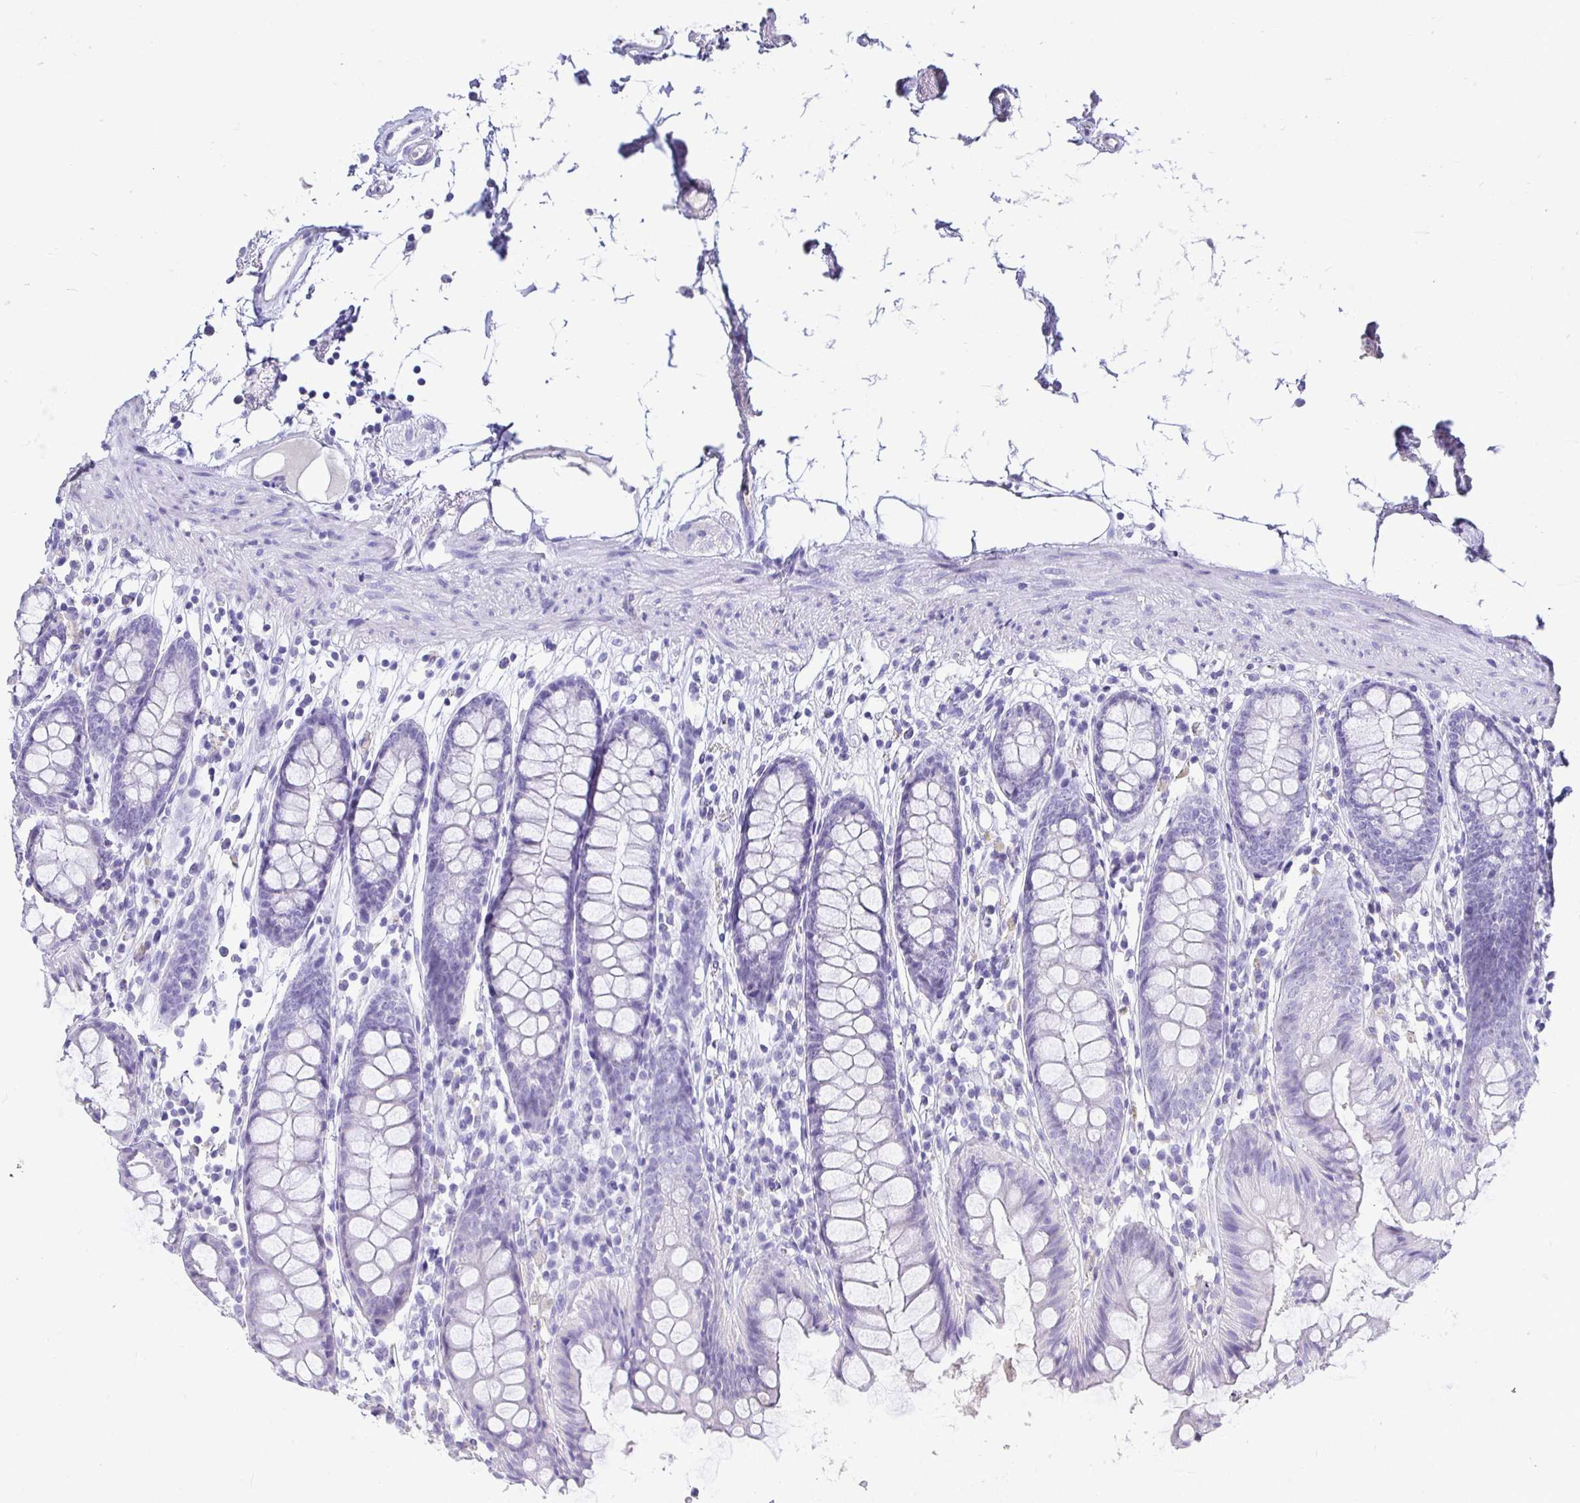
{"staining": {"intensity": "negative", "quantity": "none", "location": "none"}, "tissue": "colon", "cell_type": "Endothelial cells", "image_type": "normal", "snomed": [{"axis": "morphology", "description": "Normal tissue, NOS"}, {"axis": "topography", "description": "Colon"}], "caption": "The image displays no staining of endothelial cells in unremarkable colon. (Immunohistochemistry (ihc), brightfield microscopy, high magnification).", "gene": "TMEM241", "patient": {"sex": "female", "age": 84}}